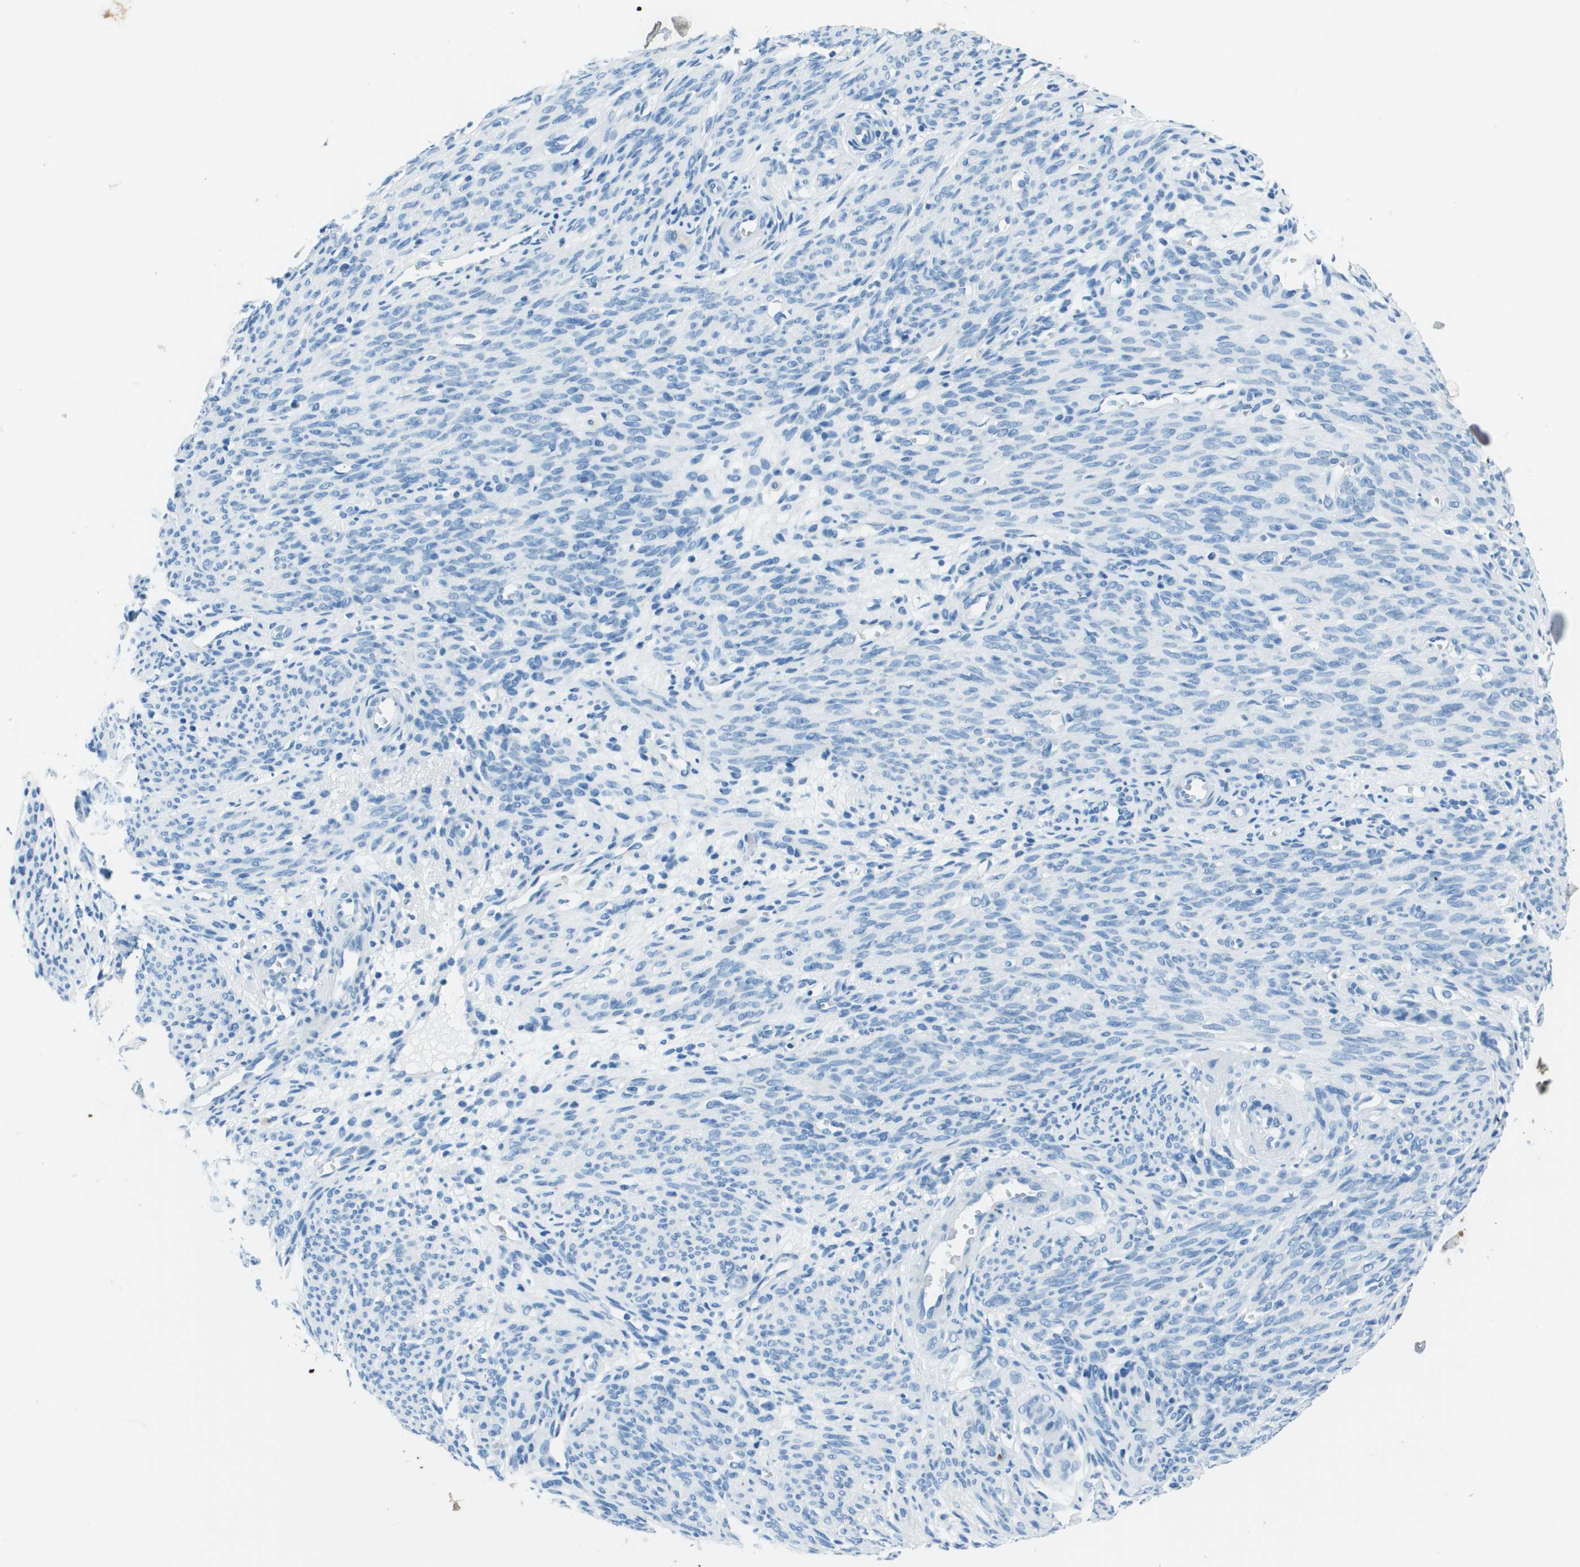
{"staining": {"intensity": "negative", "quantity": "none", "location": "none"}, "tissue": "endometrium", "cell_type": "Cells in endometrial stroma", "image_type": "normal", "snomed": [{"axis": "morphology", "description": "Normal tissue, NOS"}, {"axis": "morphology", "description": "Adenocarcinoma, NOS"}, {"axis": "topography", "description": "Endometrium"}, {"axis": "topography", "description": "Ovary"}], "caption": "Immunohistochemical staining of normal human endometrium displays no significant positivity in cells in endometrial stroma. (Stains: DAB immunohistochemistry (IHC) with hematoxylin counter stain, Microscopy: brightfield microscopy at high magnification).", "gene": "SLC16A10", "patient": {"sex": "female", "age": 68}}